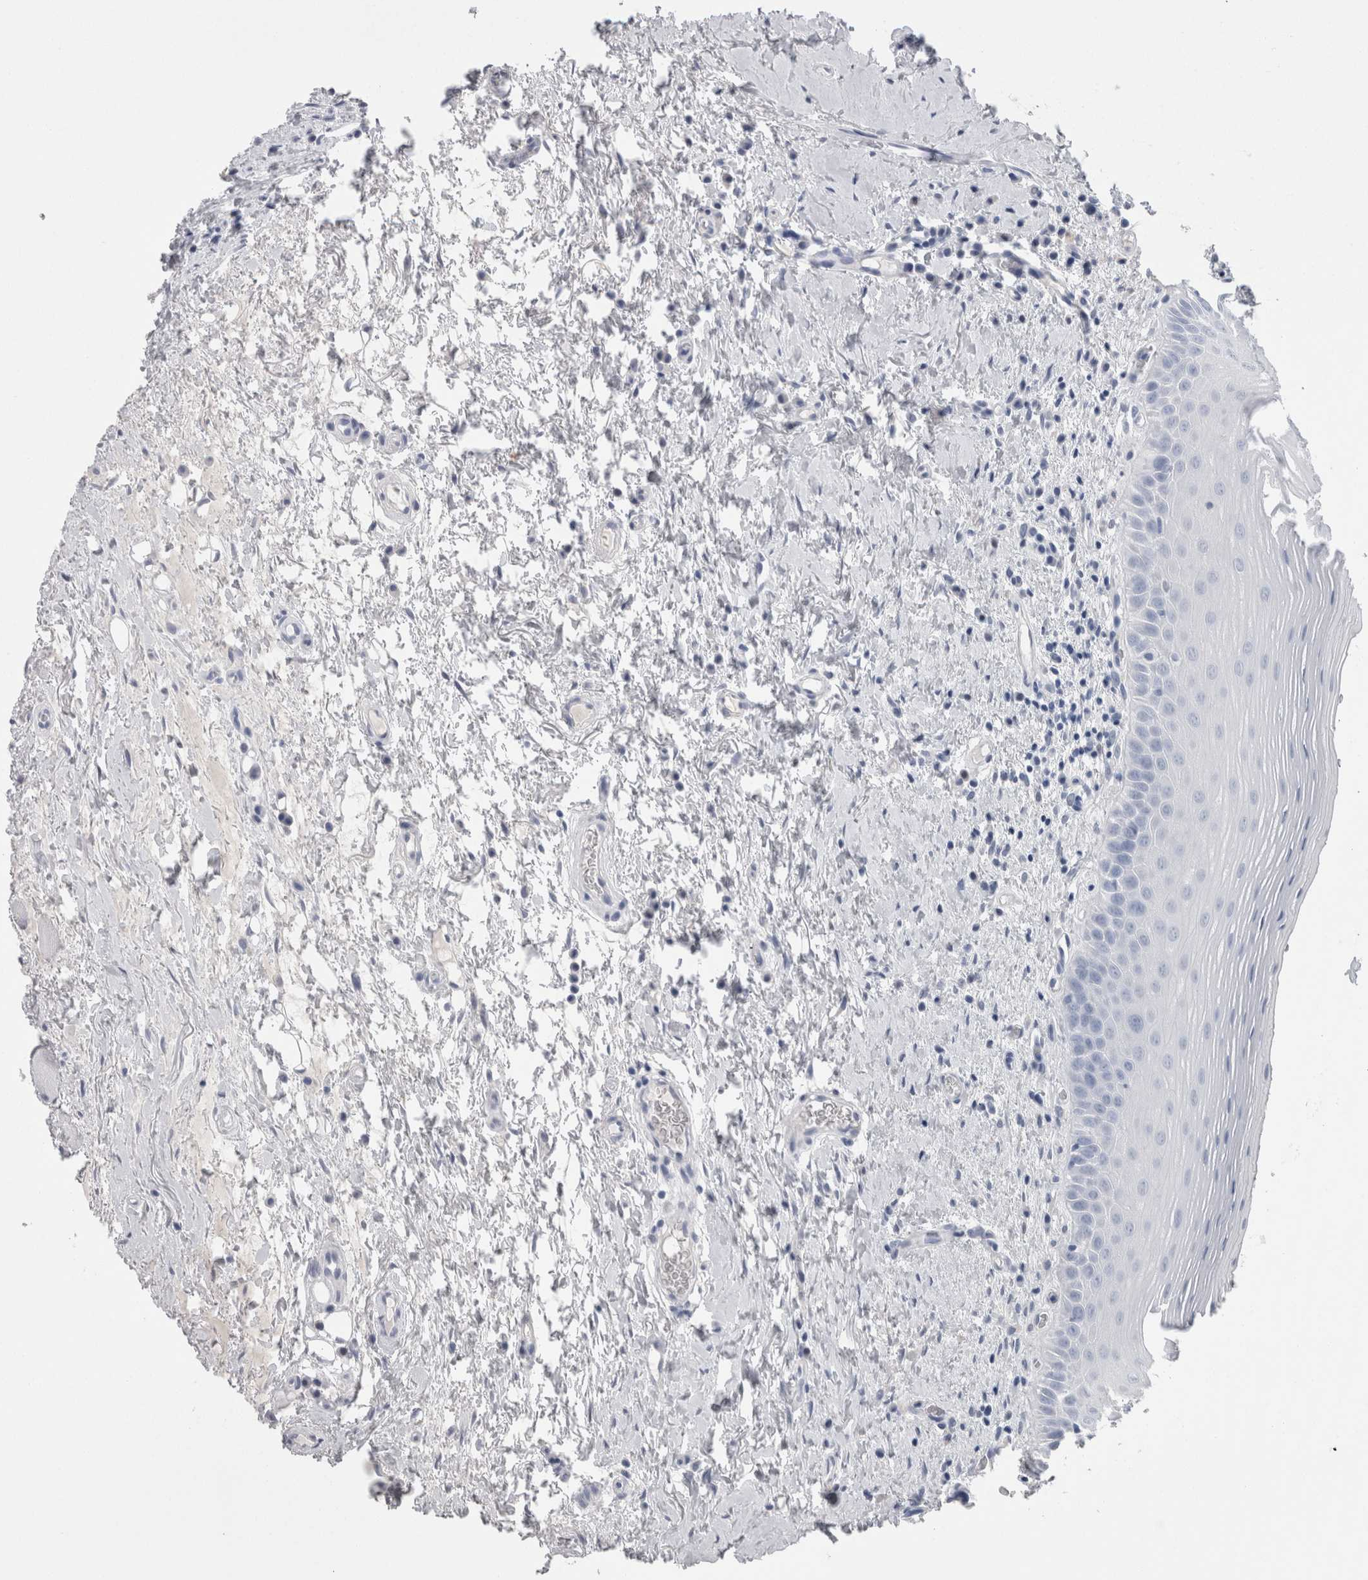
{"staining": {"intensity": "negative", "quantity": "none", "location": "none"}, "tissue": "oral mucosa", "cell_type": "Squamous epithelial cells", "image_type": "normal", "snomed": [{"axis": "morphology", "description": "Normal tissue, NOS"}, {"axis": "topography", "description": "Oral tissue"}], "caption": "Unremarkable oral mucosa was stained to show a protein in brown. There is no significant staining in squamous epithelial cells. The staining was performed using DAB (3,3'-diaminobenzidine) to visualize the protein expression in brown, while the nuclei were stained in blue with hematoxylin (Magnification: 20x).", "gene": "CA8", "patient": {"sex": "male", "age": 82}}